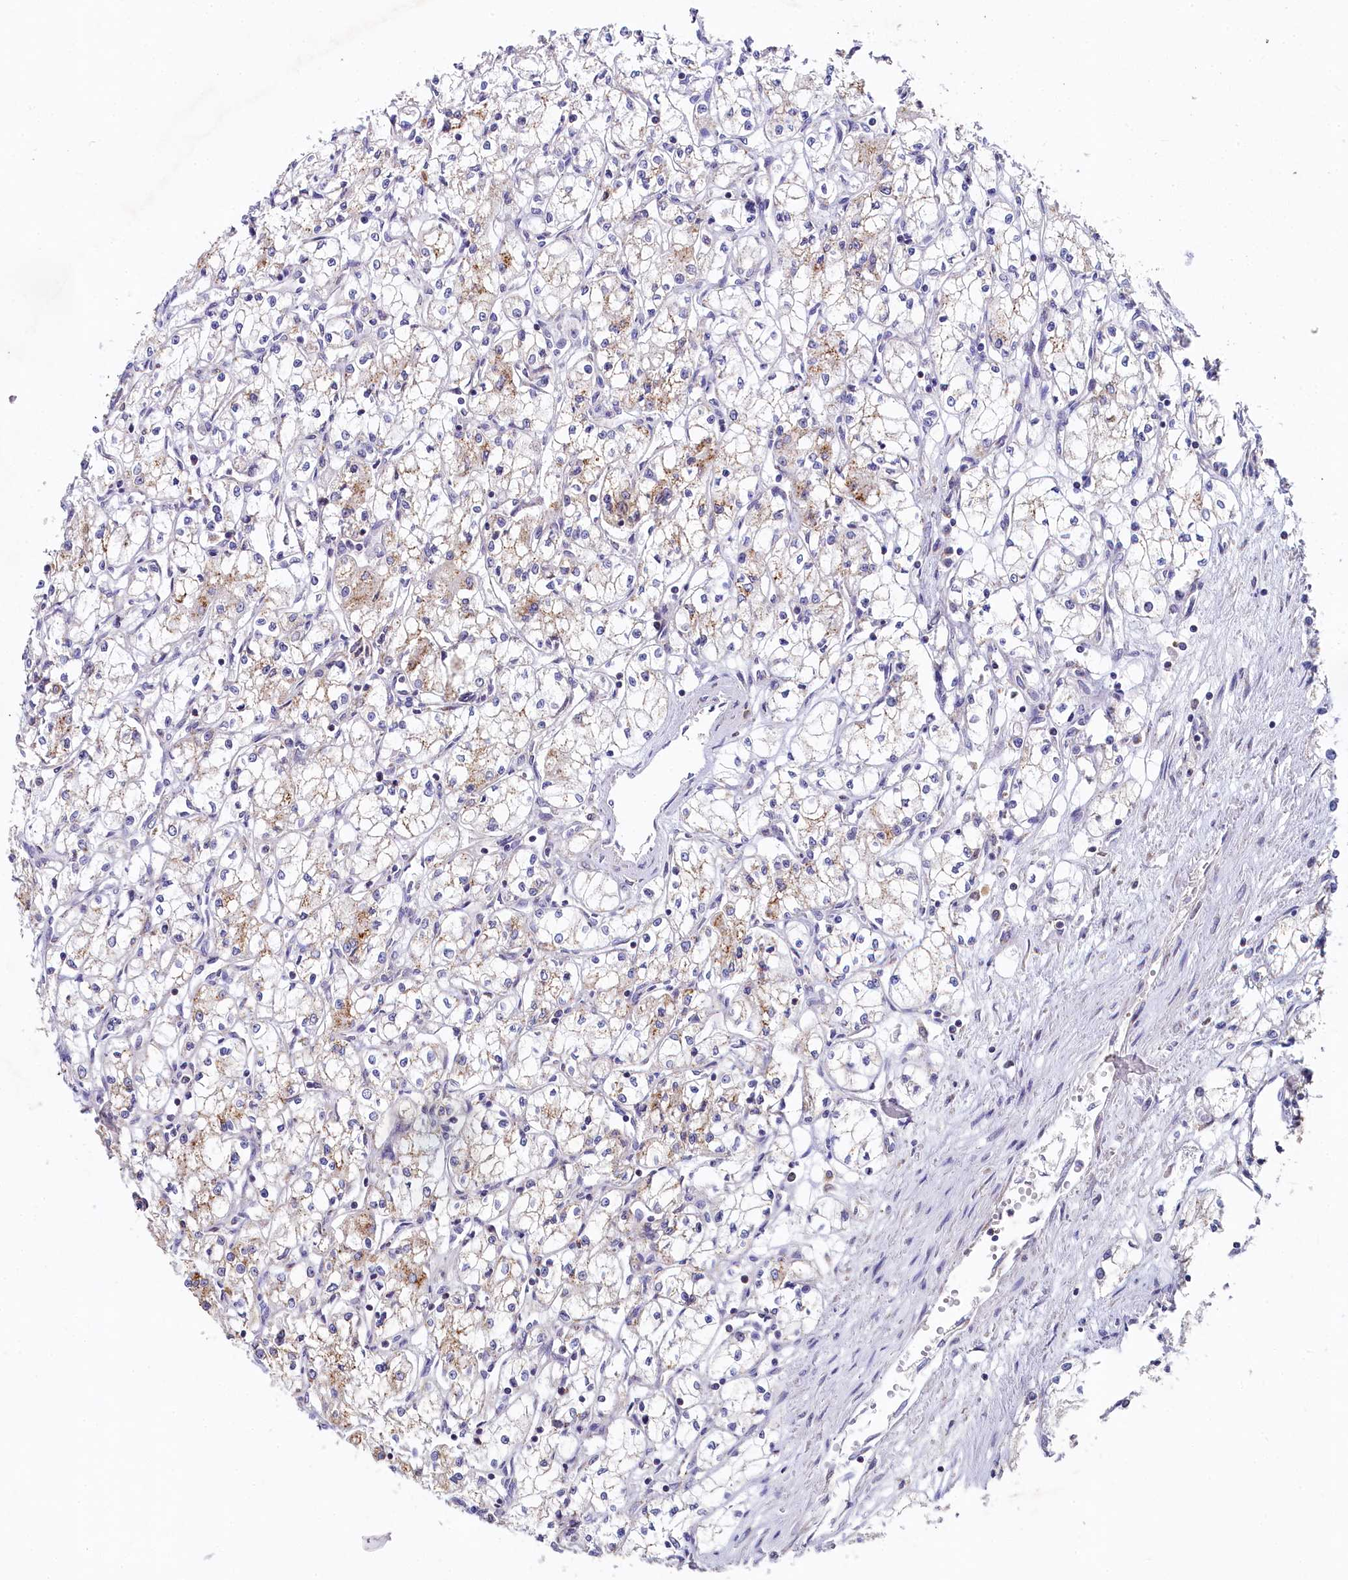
{"staining": {"intensity": "moderate", "quantity": "<25%", "location": "cytoplasmic/membranous"}, "tissue": "renal cancer", "cell_type": "Tumor cells", "image_type": "cancer", "snomed": [{"axis": "morphology", "description": "Adenocarcinoma, NOS"}, {"axis": "topography", "description": "Kidney"}], "caption": "About <25% of tumor cells in renal cancer show moderate cytoplasmic/membranous protein expression as visualized by brown immunohistochemical staining.", "gene": "SPINK9", "patient": {"sex": "male", "age": 59}}